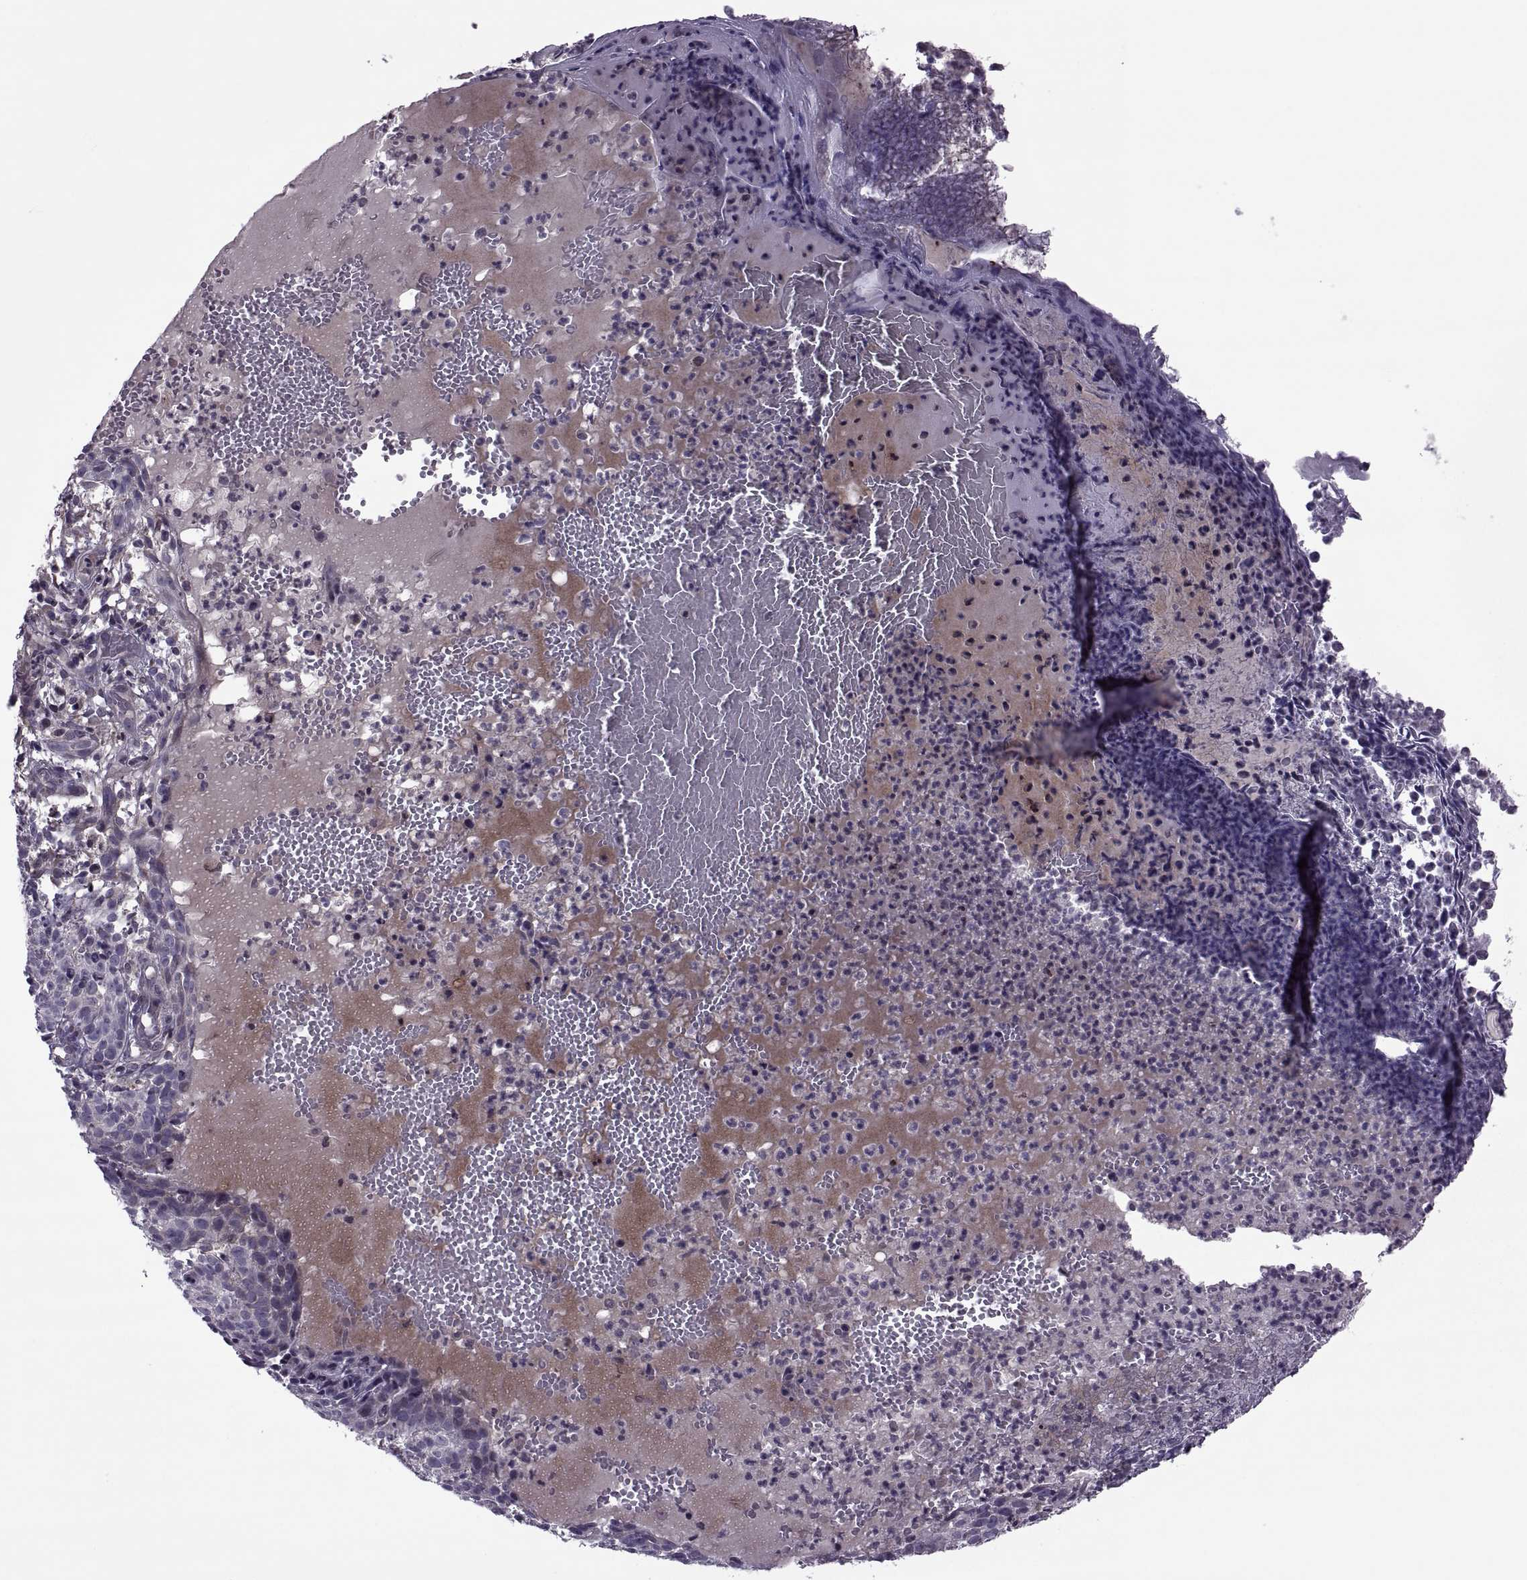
{"staining": {"intensity": "negative", "quantity": "none", "location": "none"}, "tissue": "skin cancer", "cell_type": "Tumor cells", "image_type": "cancer", "snomed": [{"axis": "morphology", "description": "Basal cell carcinoma"}, {"axis": "topography", "description": "Skin"}], "caption": "IHC histopathology image of skin basal cell carcinoma stained for a protein (brown), which shows no positivity in tumor cells. The staining was performed using DAB to visualize the protein expression in brown, while the nuclei were stained in blue with hematoxylin (Magnification: 20x).", "gene": "ODF3", "patient": {"sex": "male", "age": 90}}